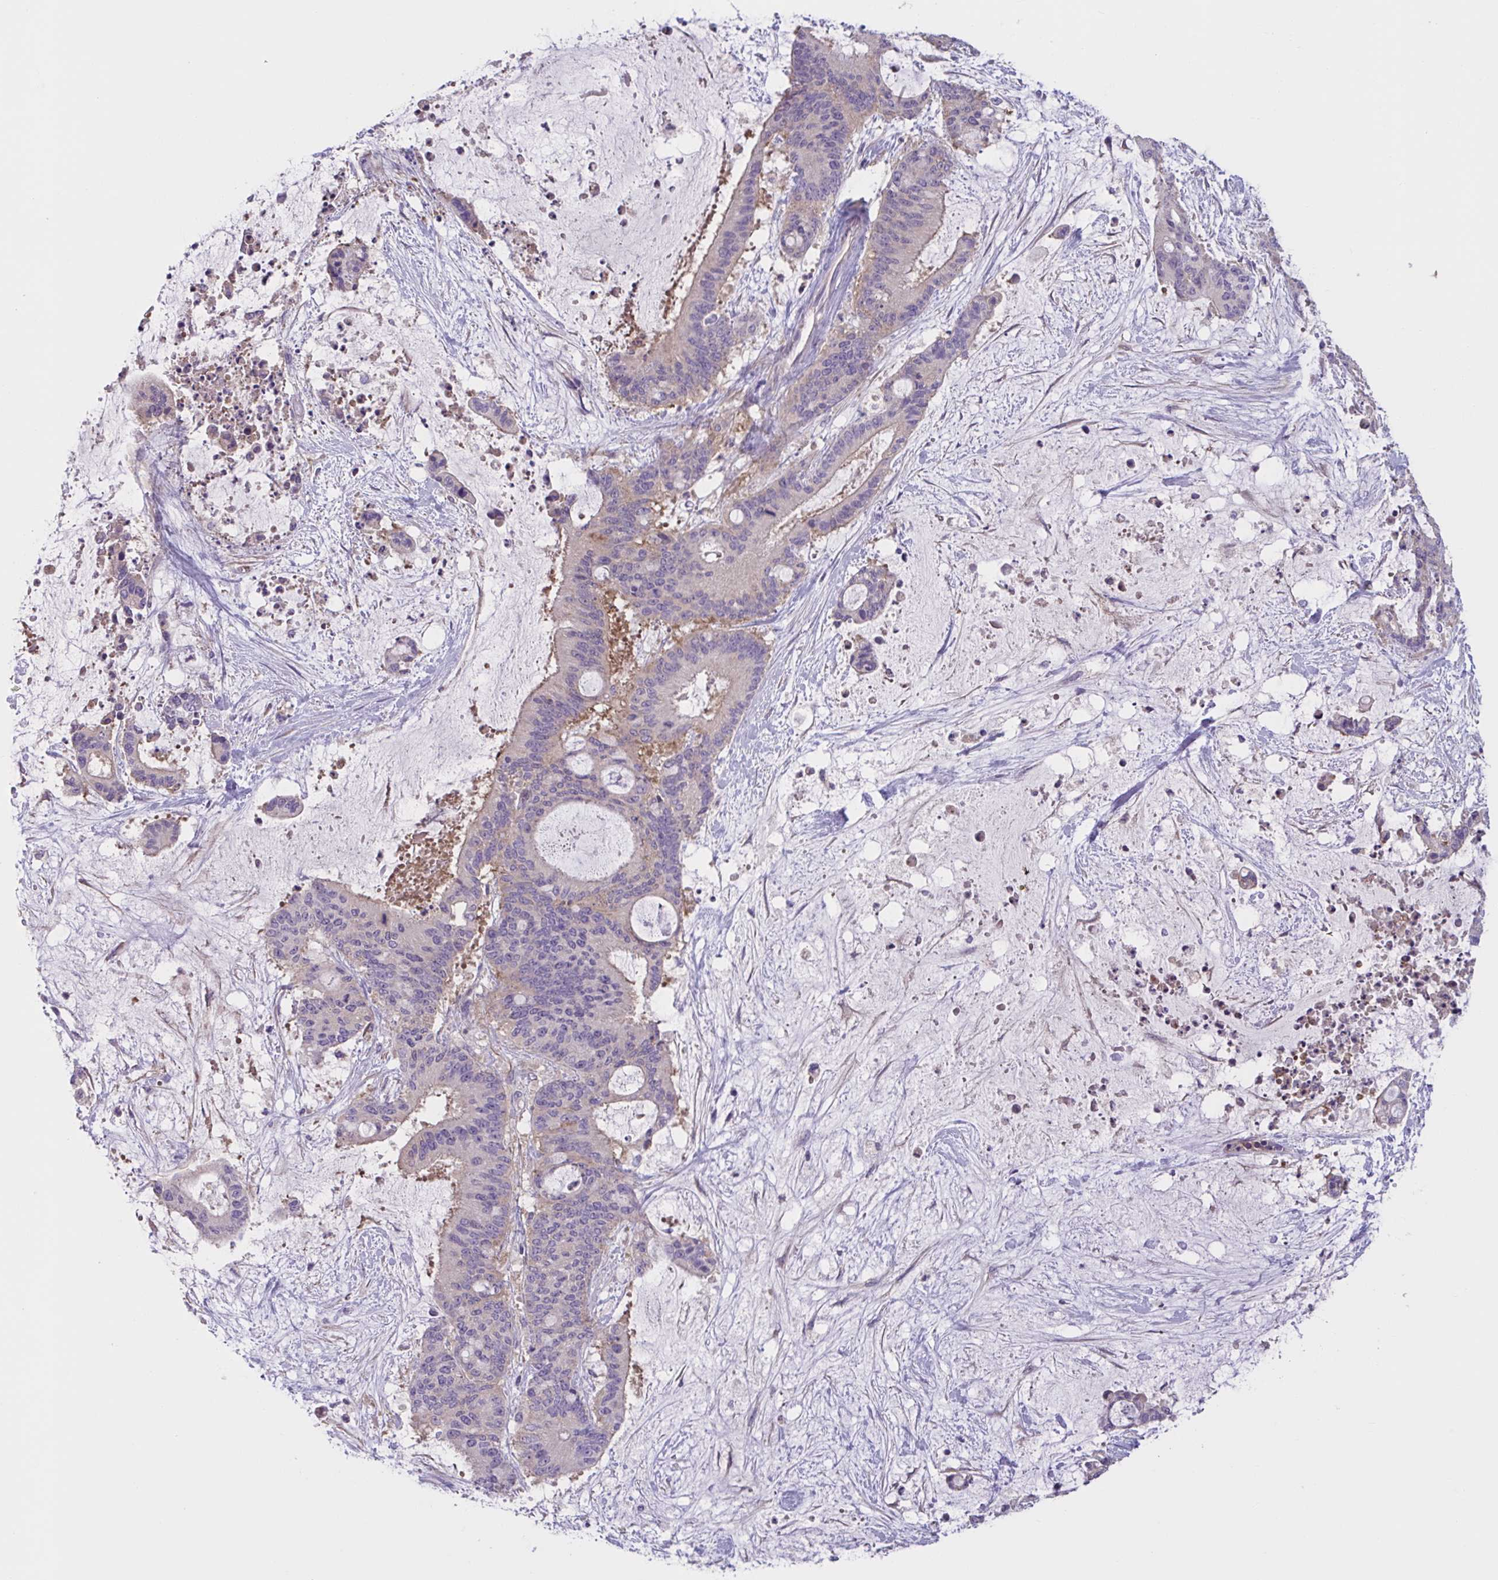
{"staining": {"intensity": "negative", "quantity": "none", "location": "none"}, "tissue": "liver cancer", "cell_type": "Tumor cells", "image_type": "cancer", "snomed": [{"axis": "morphology", "description": "Normal tissue, NOS"}, {"axis": "morphology", "description": "Cholangiocarcinoma"}, {"axis": "topography", "description": "Liver"}, {"axis": "topography", "description": "Peripheral nerve tissue"}], "caption": "Tumor cells show no significant expression in liver cancer.", "gene": "WNT9B", "patient": {"sex": "female", "age": 73}}